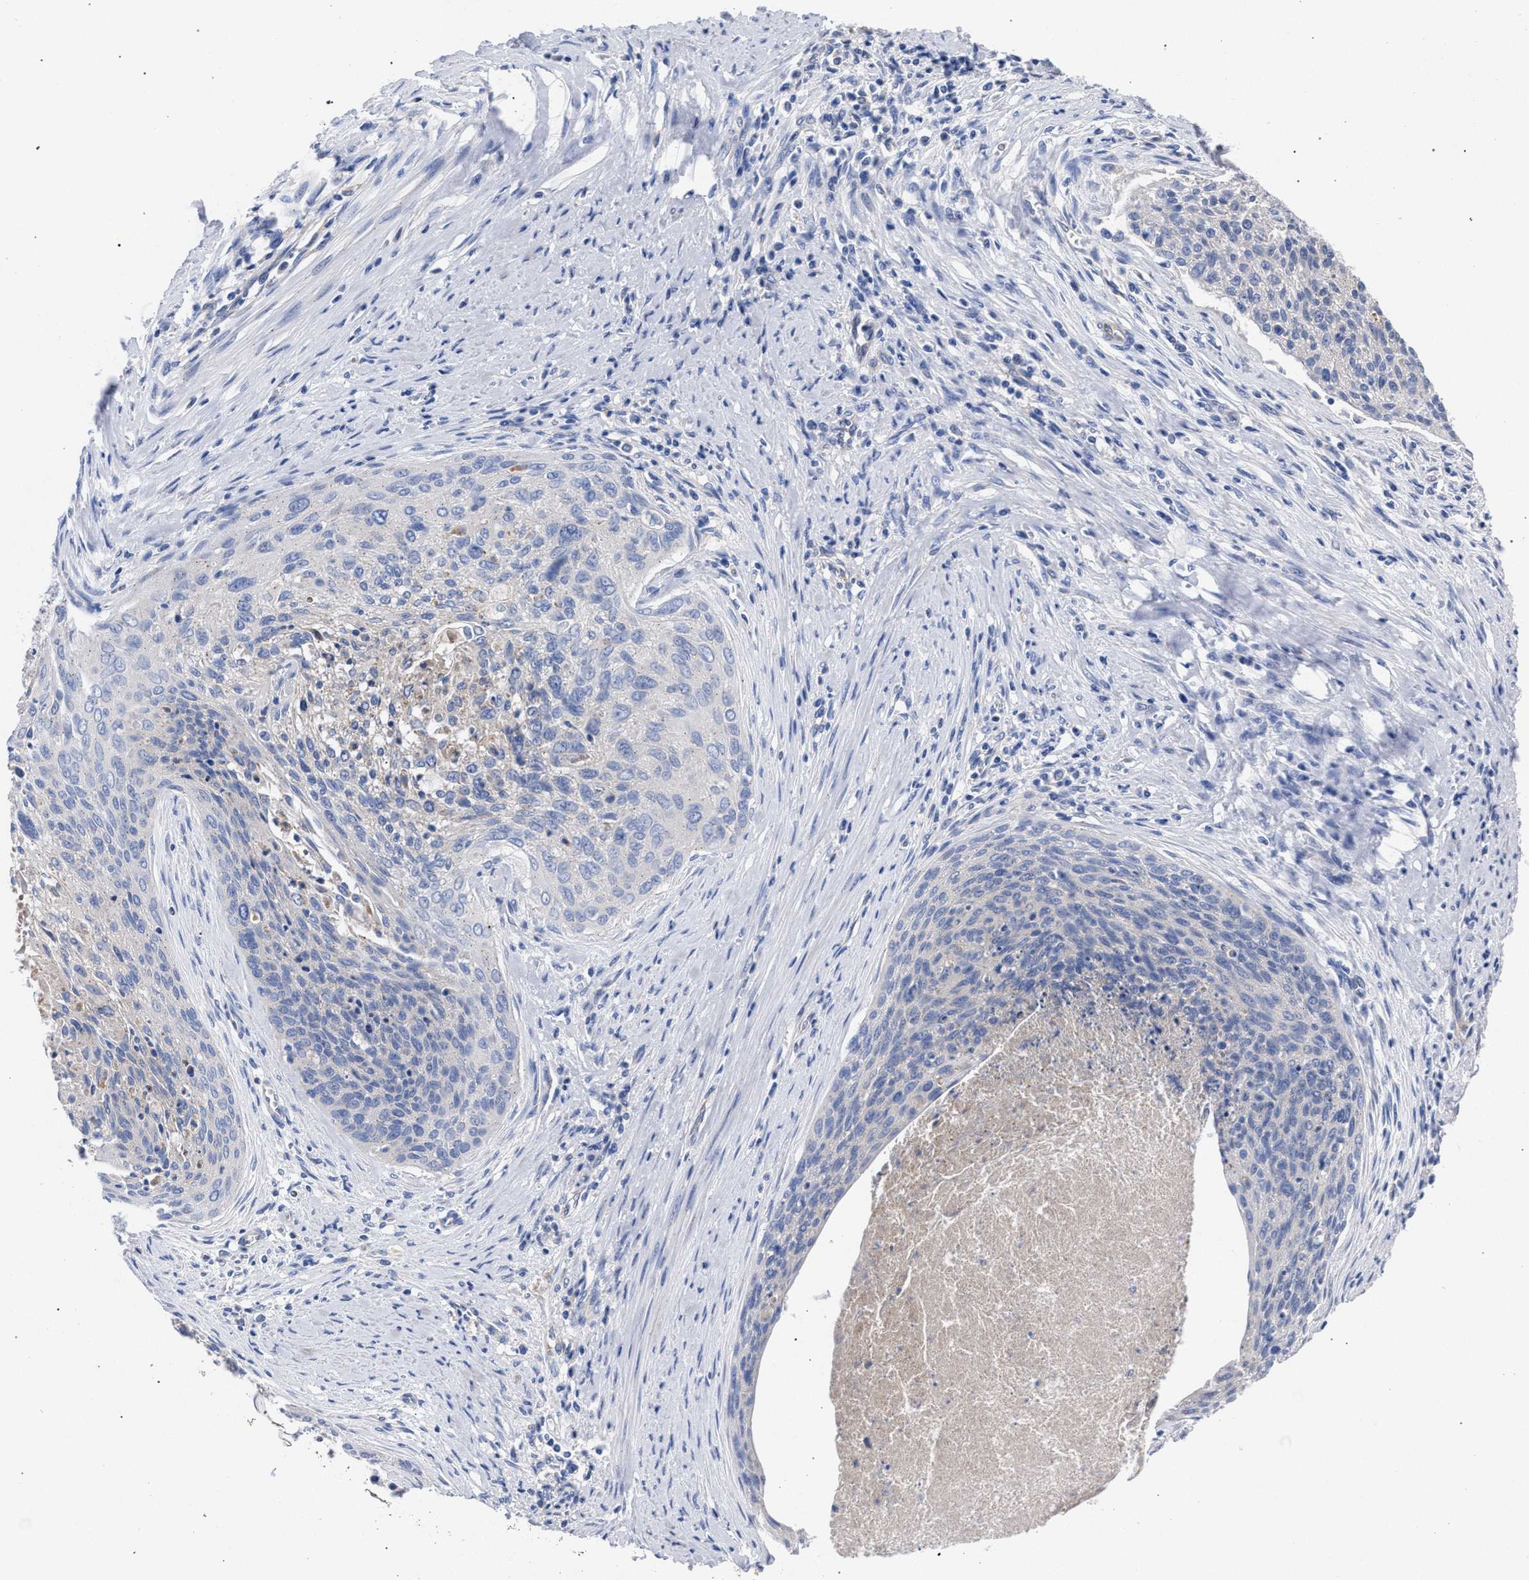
{"staining": {"intensity": "negative", "quantity": "none", "location": "none"}, "tissue": "cervical cancer", "cell_type": "Tumor cells", "image_type": "cancer", "snomed": [{"axis": "morphology", "description": "Squamous cell carcinoma, NOS"}, {"axis": "topography", "description": "Cervix"}], "caption": "This is a micrograph of IHC staining of squamous cell carcinoma (cervical), which shows no positivity in tumor cells.", "gene": "GMPR", "patient": {"sex": "female", "age": 55}}